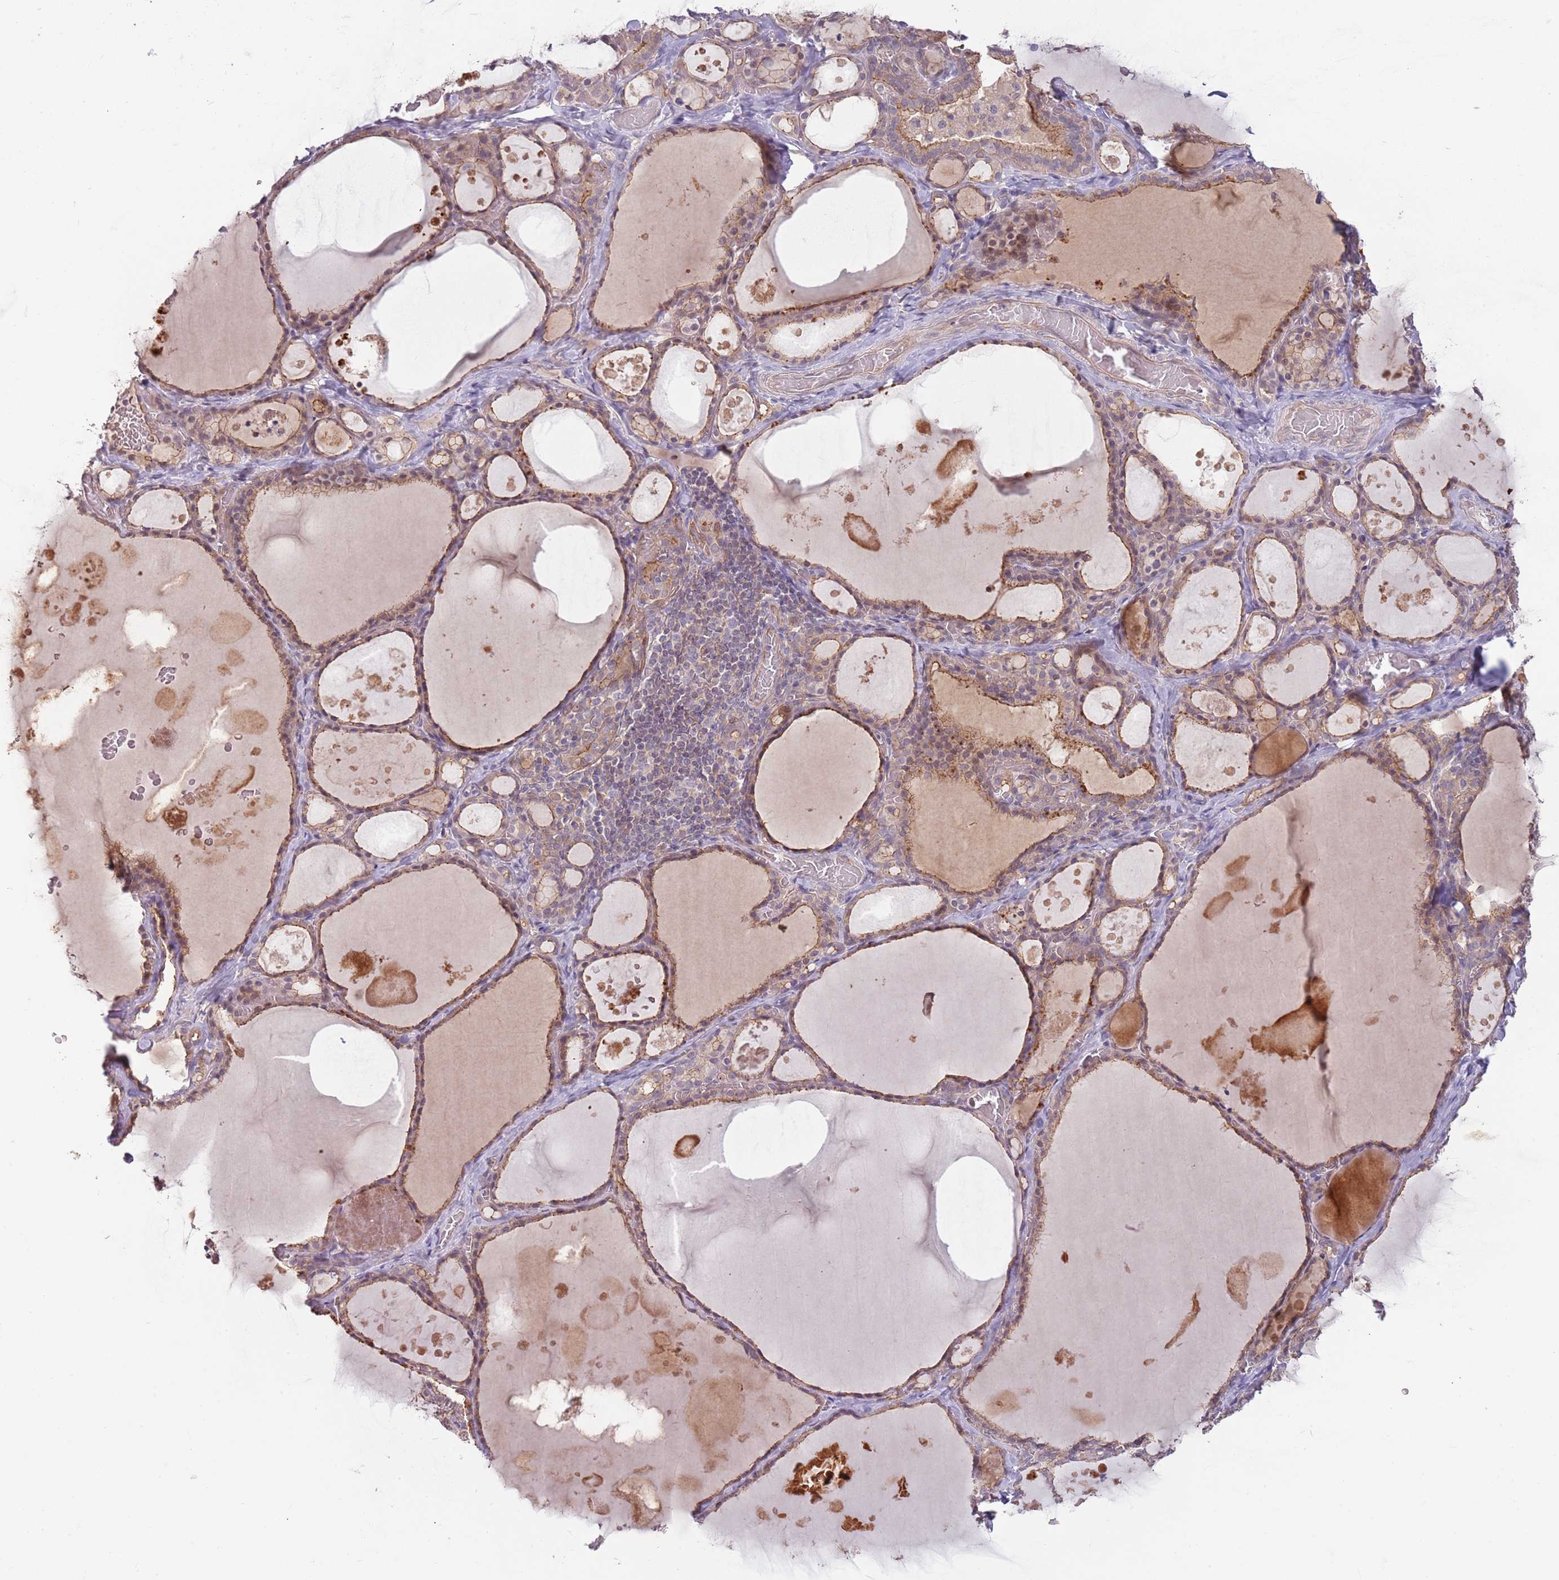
{"staining": {"intensity": "moderate", "quantity": ">75%", "location": "cytoplasmic/membranous"}, "tissue": "thyroid gland", "cell_type": "Glandular cells", "image_type": "normal", "snomed": [{"axis": "morphology", "description": "Normal tissue, NOS"}, {"axis": "topography", "description": "Thyroid gland"}], "caption": "Thyroid gland stained with DAB (3,3'-diaminobenzidine) IHC demonstrates medium levels of moderate cytoplasmic/membranous positivity in about >75% of glandular cells.", "gene": "SAV1", "patient": {"sex": "male", "age": 56}}